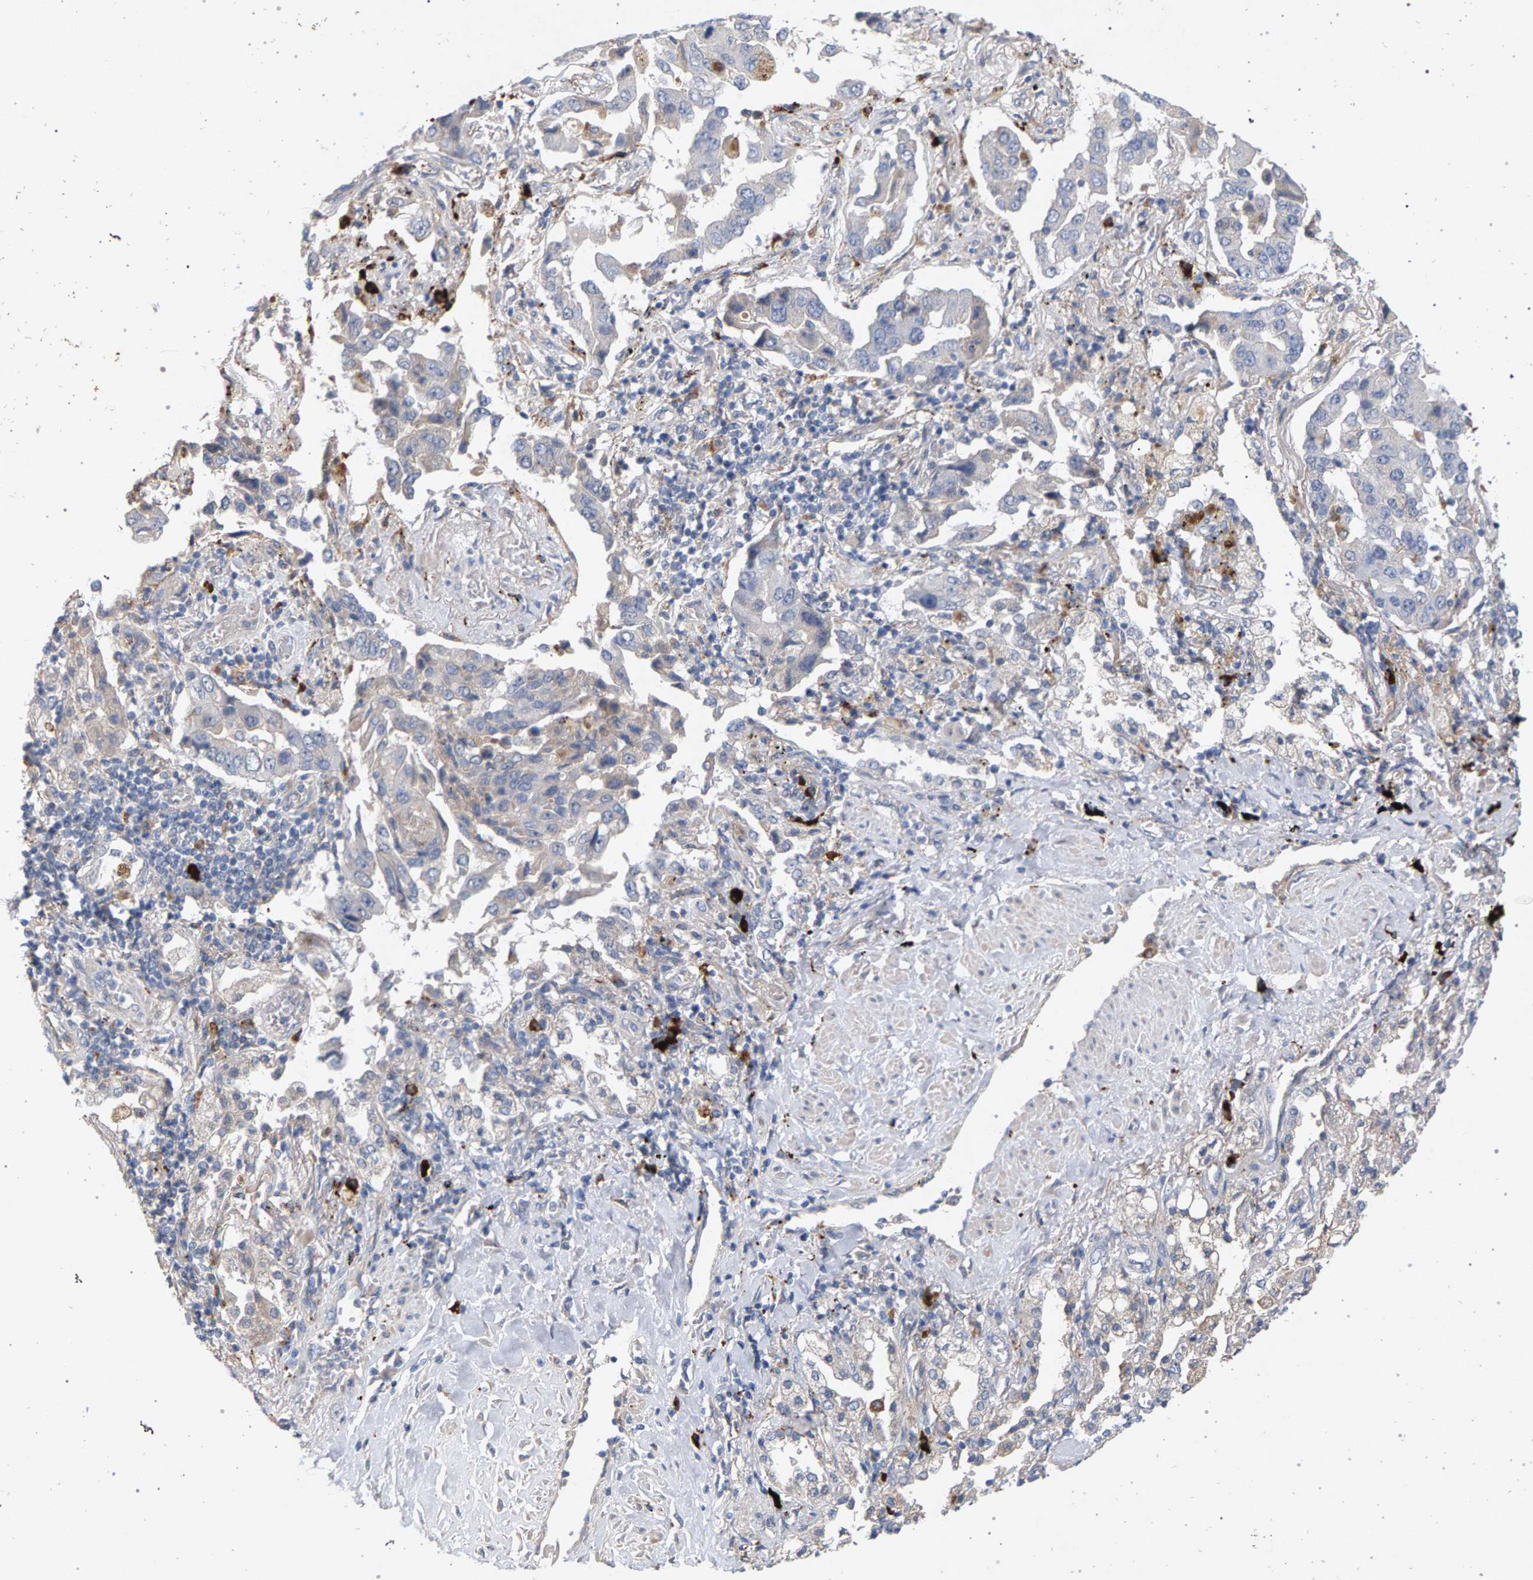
{"staining": {"intensity": "negative", "quantity": "none", "location": "none"}, "tissue": "lung cancer", "cell_type": "Tumor cells", "image_type": "cancer", "snomed": [{"axis": "morphology", "description": "Adenocarcinoma, NOS"}, {"axis": "topography", "description": "Lung"}], "caption": "An immunohistochemistry (IHC) histopathology image of adenocarcinoma (lung) is shown. There is no staining in tumor cells of adenocarcinoma (lung). (Brightfield microscopy of DAB immunohistochemistry (IHC) at high magnification).", "gene": "MAMDC2", "patient": {"sex": "female", "age": 65}}